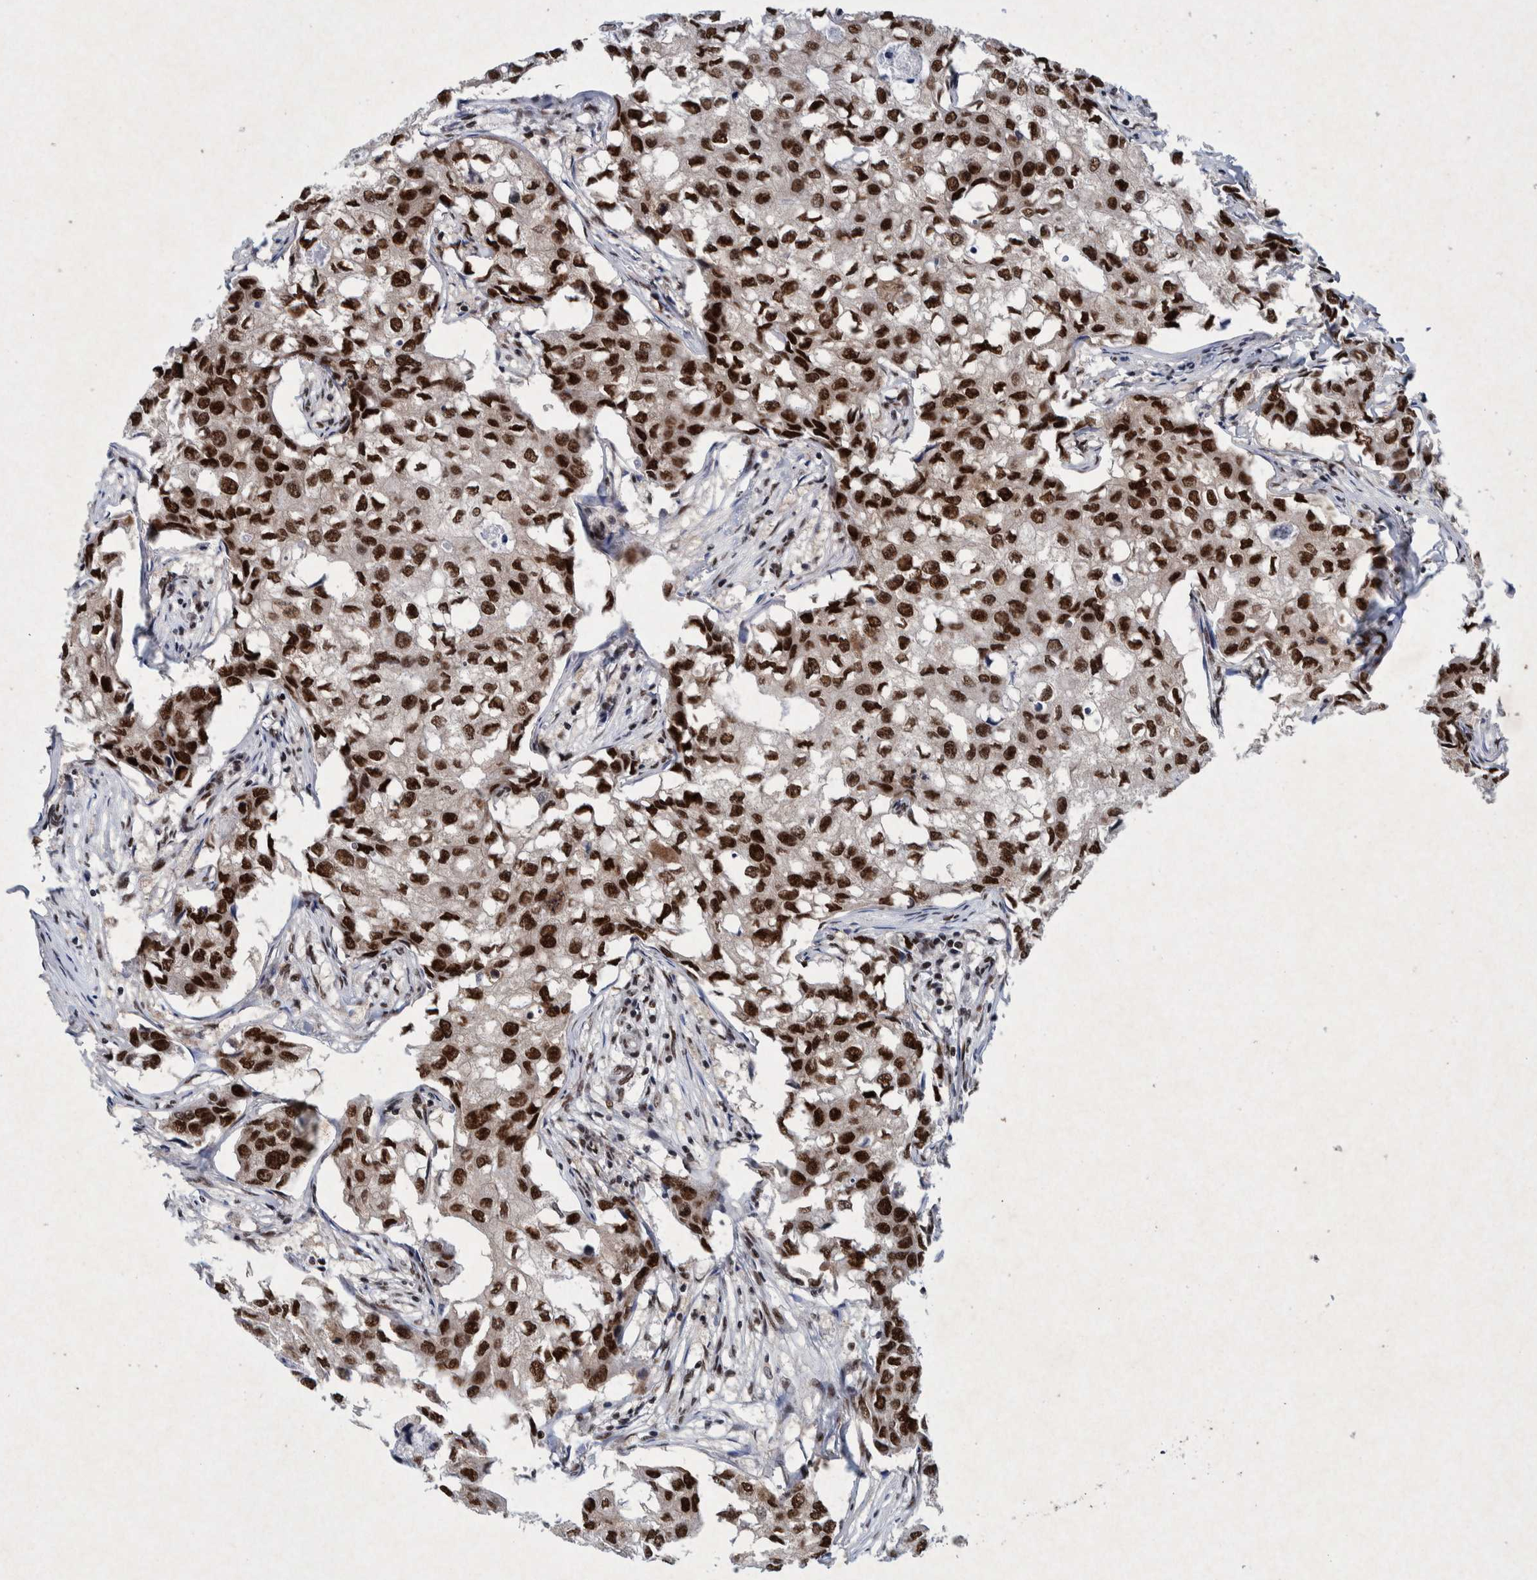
{"staining": {"intensity": "strong", "quantity": ">75%", "location": "nuclear"}, "tissue": "breast cancer", "cell_type": "Tumor cells", "image_type": "cancer", "snomed": [{"axis": "morphology", "description": "Duct carcinoma"}, {"axis": "topography", "description": "Breast"}], "caption": "Immunohistochemical staining of human breast cancer exhibits strong nuclear protein staining in about >75% of tumor cells. (DAB (3,3'-diaminobenzidine) = brown stain, brightfield microscopy at high magnification).", "gene": "TAF10", "patient": {"sex": "female", "age": 27}}